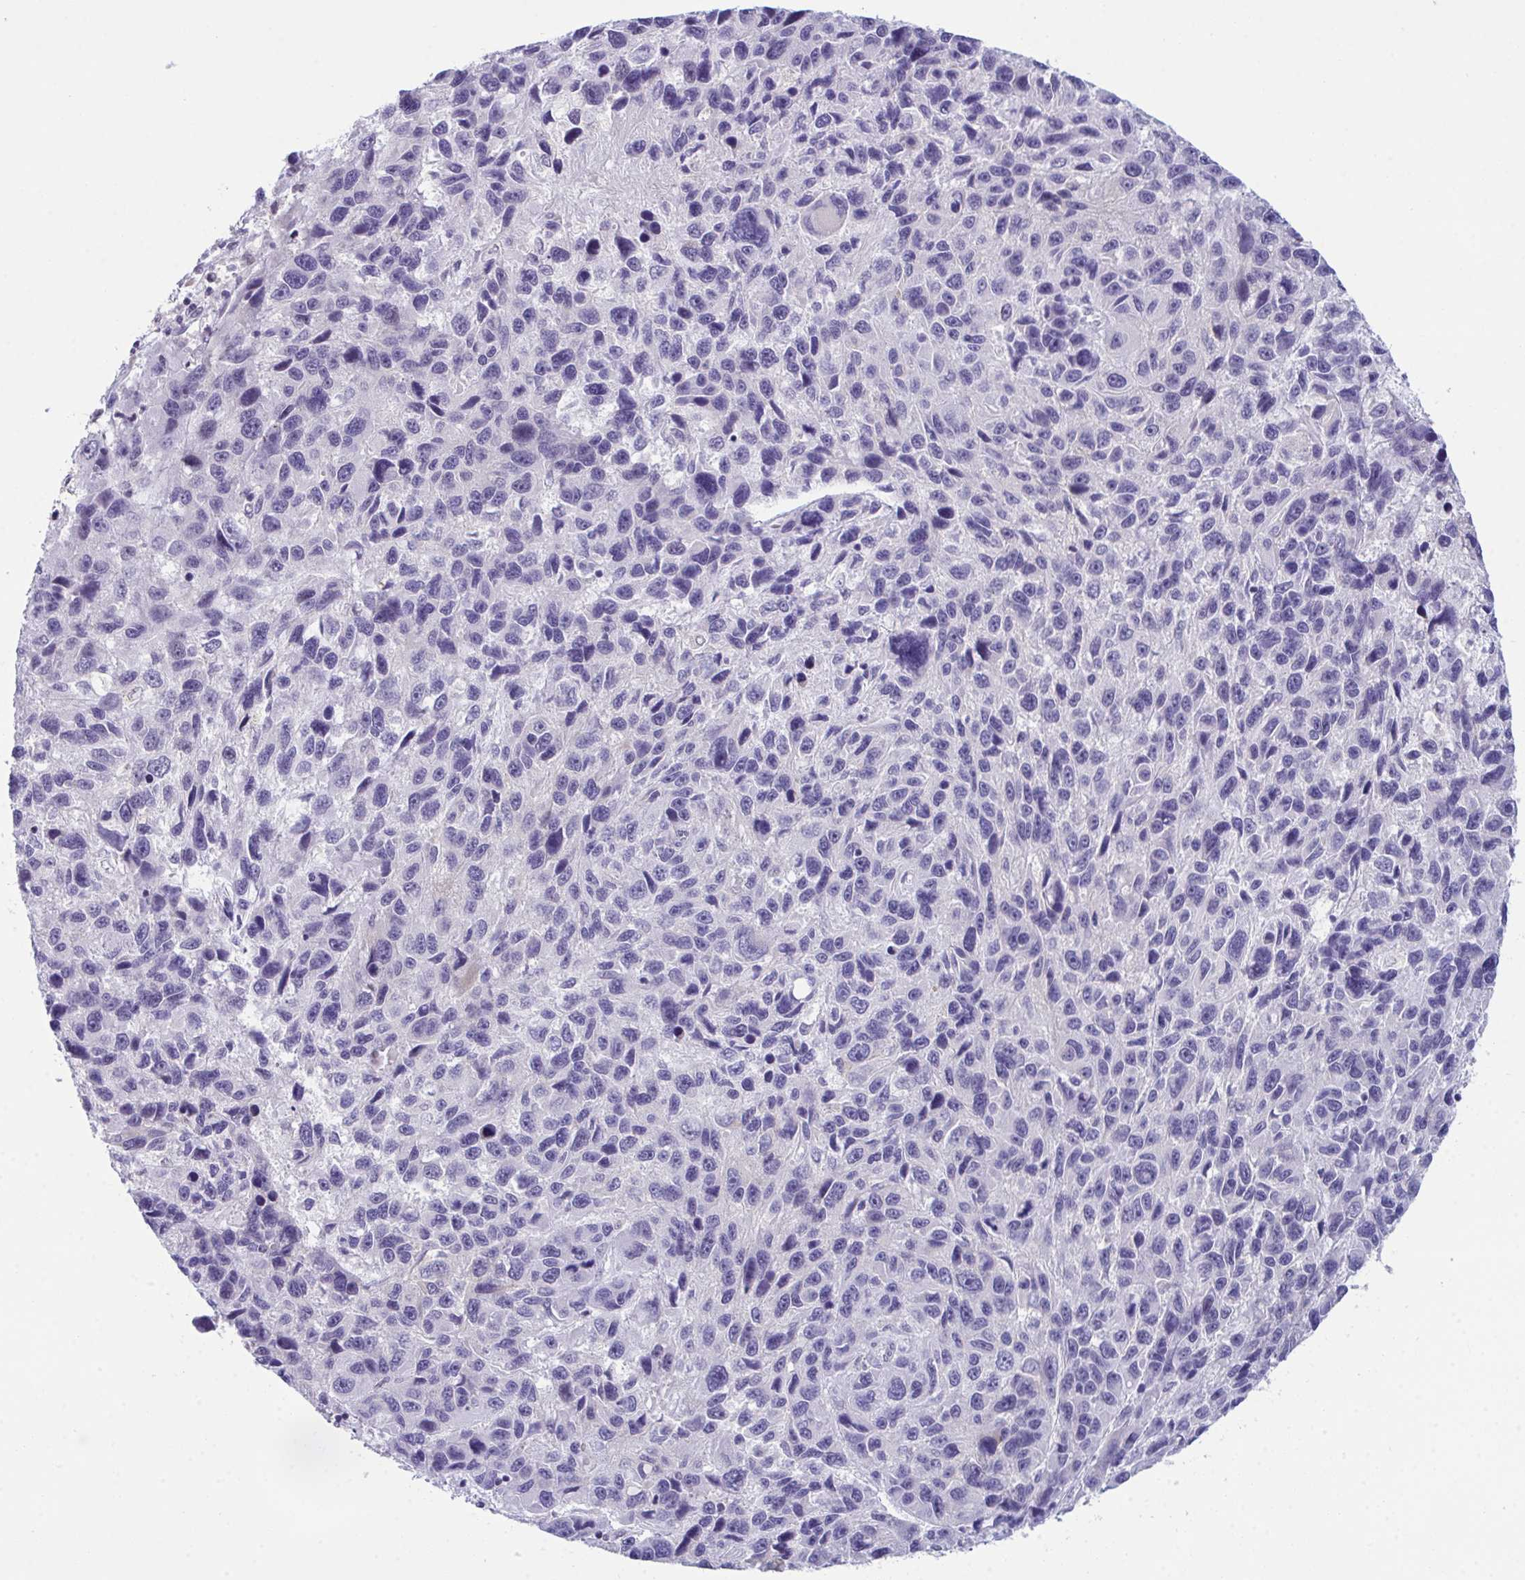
{"staining": {"intensity": "negative", "quantity": "none", "location": "none"}, "tissue": "melanoma", "cell_type": "Tumor cells", "image_type": "cancer", "snomed": [{"axis": "morphology", "description": "Malignant melanoma, NOS"}, {"axis": "topography", "description": "Skin"}], "caption": "The histopathology image exhibits no staining of tumor cells in melanoma.", "gene": "ATP6V0D2", "patient": {"sex": "male", "age": 53}}